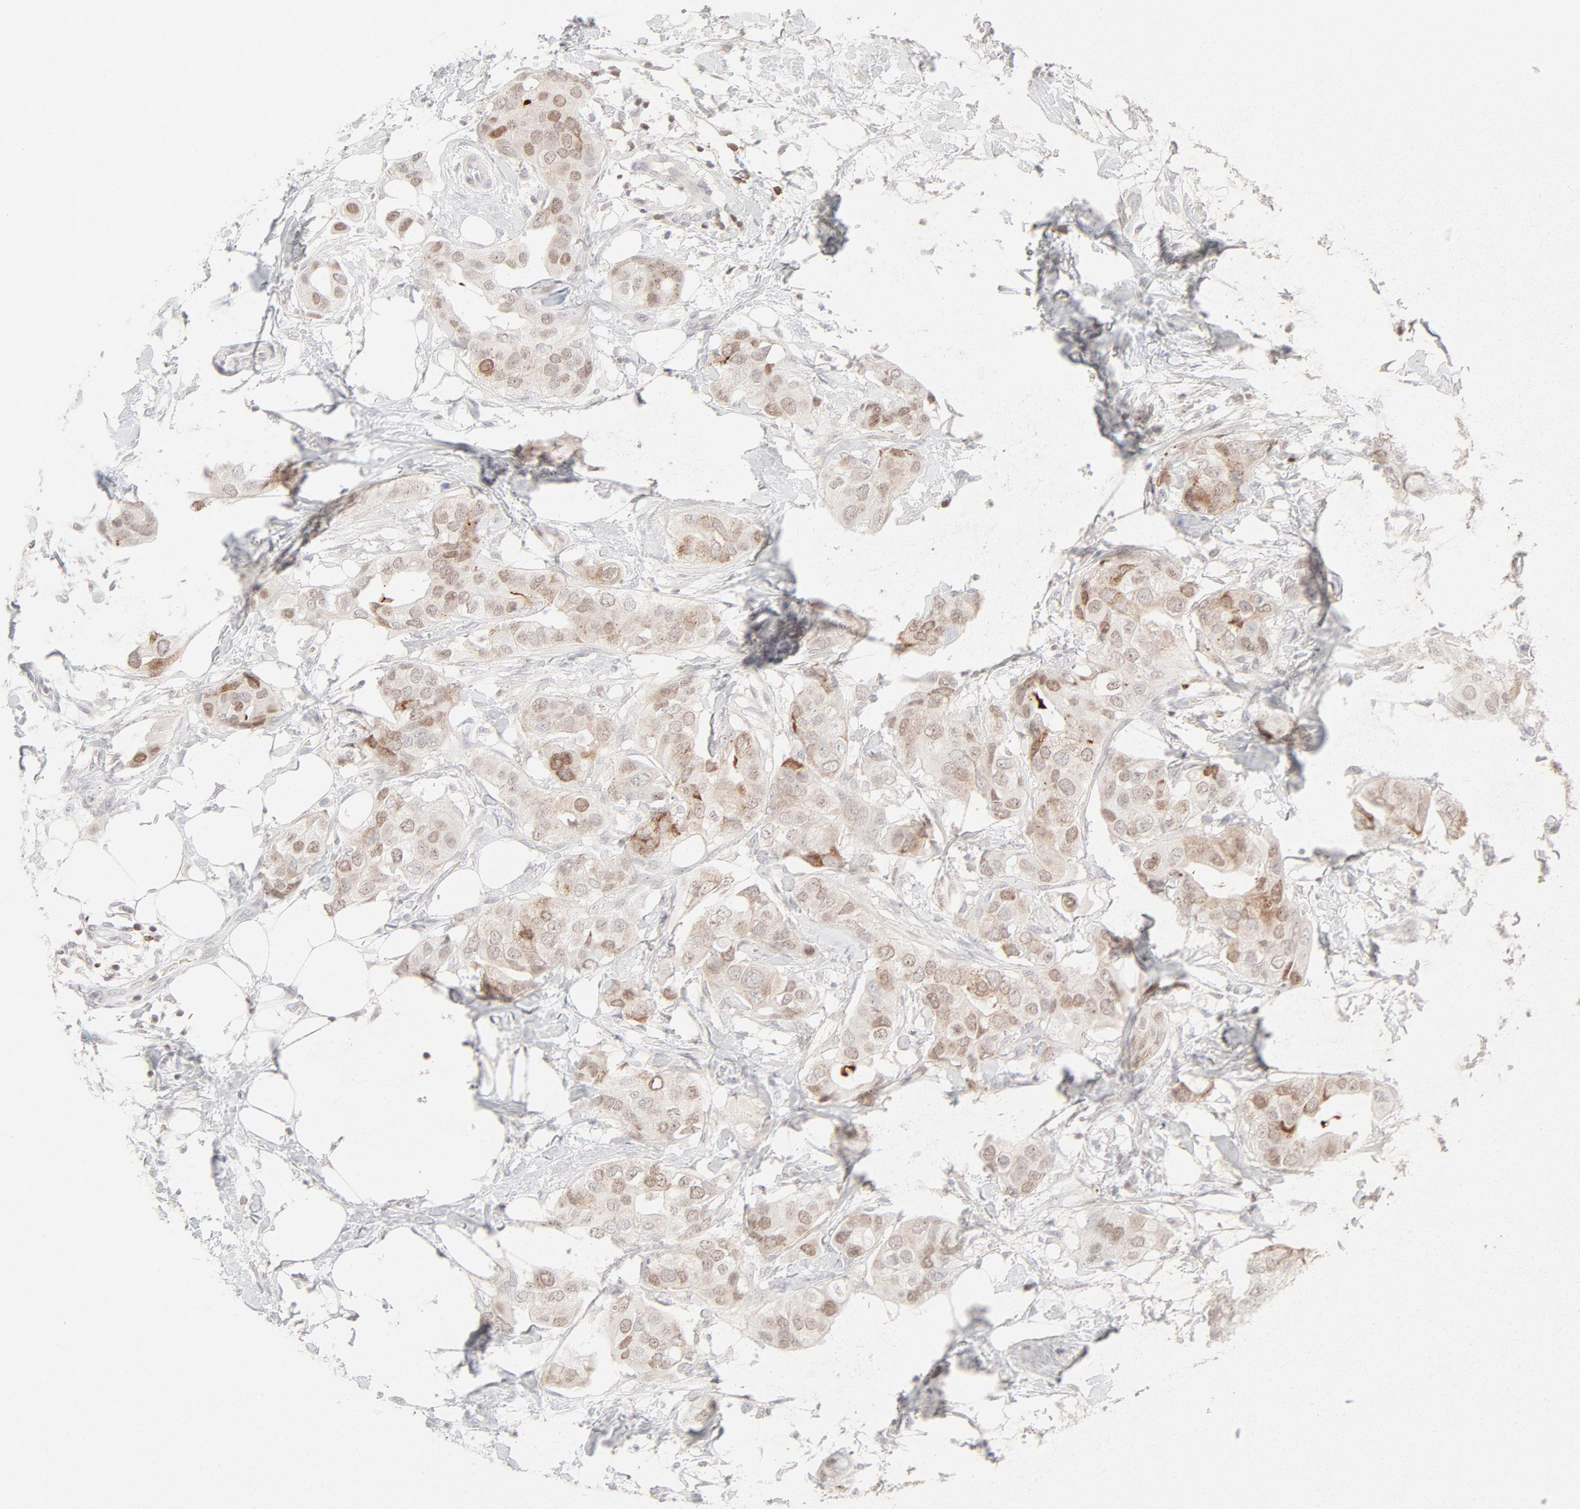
{"staining": {"intensity": "moderate", "quantity": "25%-75%", "location": "cytoplasmic/membranous,nuclear"}, "tissue": "breast cancer", "cell_type": "Tumor cells", "image_type": "cancer", "snomed": [{"axis": "morphology", "description": "Duct carcinoma"}, {"axis": "topography", "description": "Breast"}], "caption": "Protein staining of breast infiltrating ductal carcinoma tissue displays moderate cytoplasmic/membranous and nuclear staining in approximately 25%-75% of tumor cells.", "gene": "PRKCB", "patient": {"sex": "female", "age": 40}}